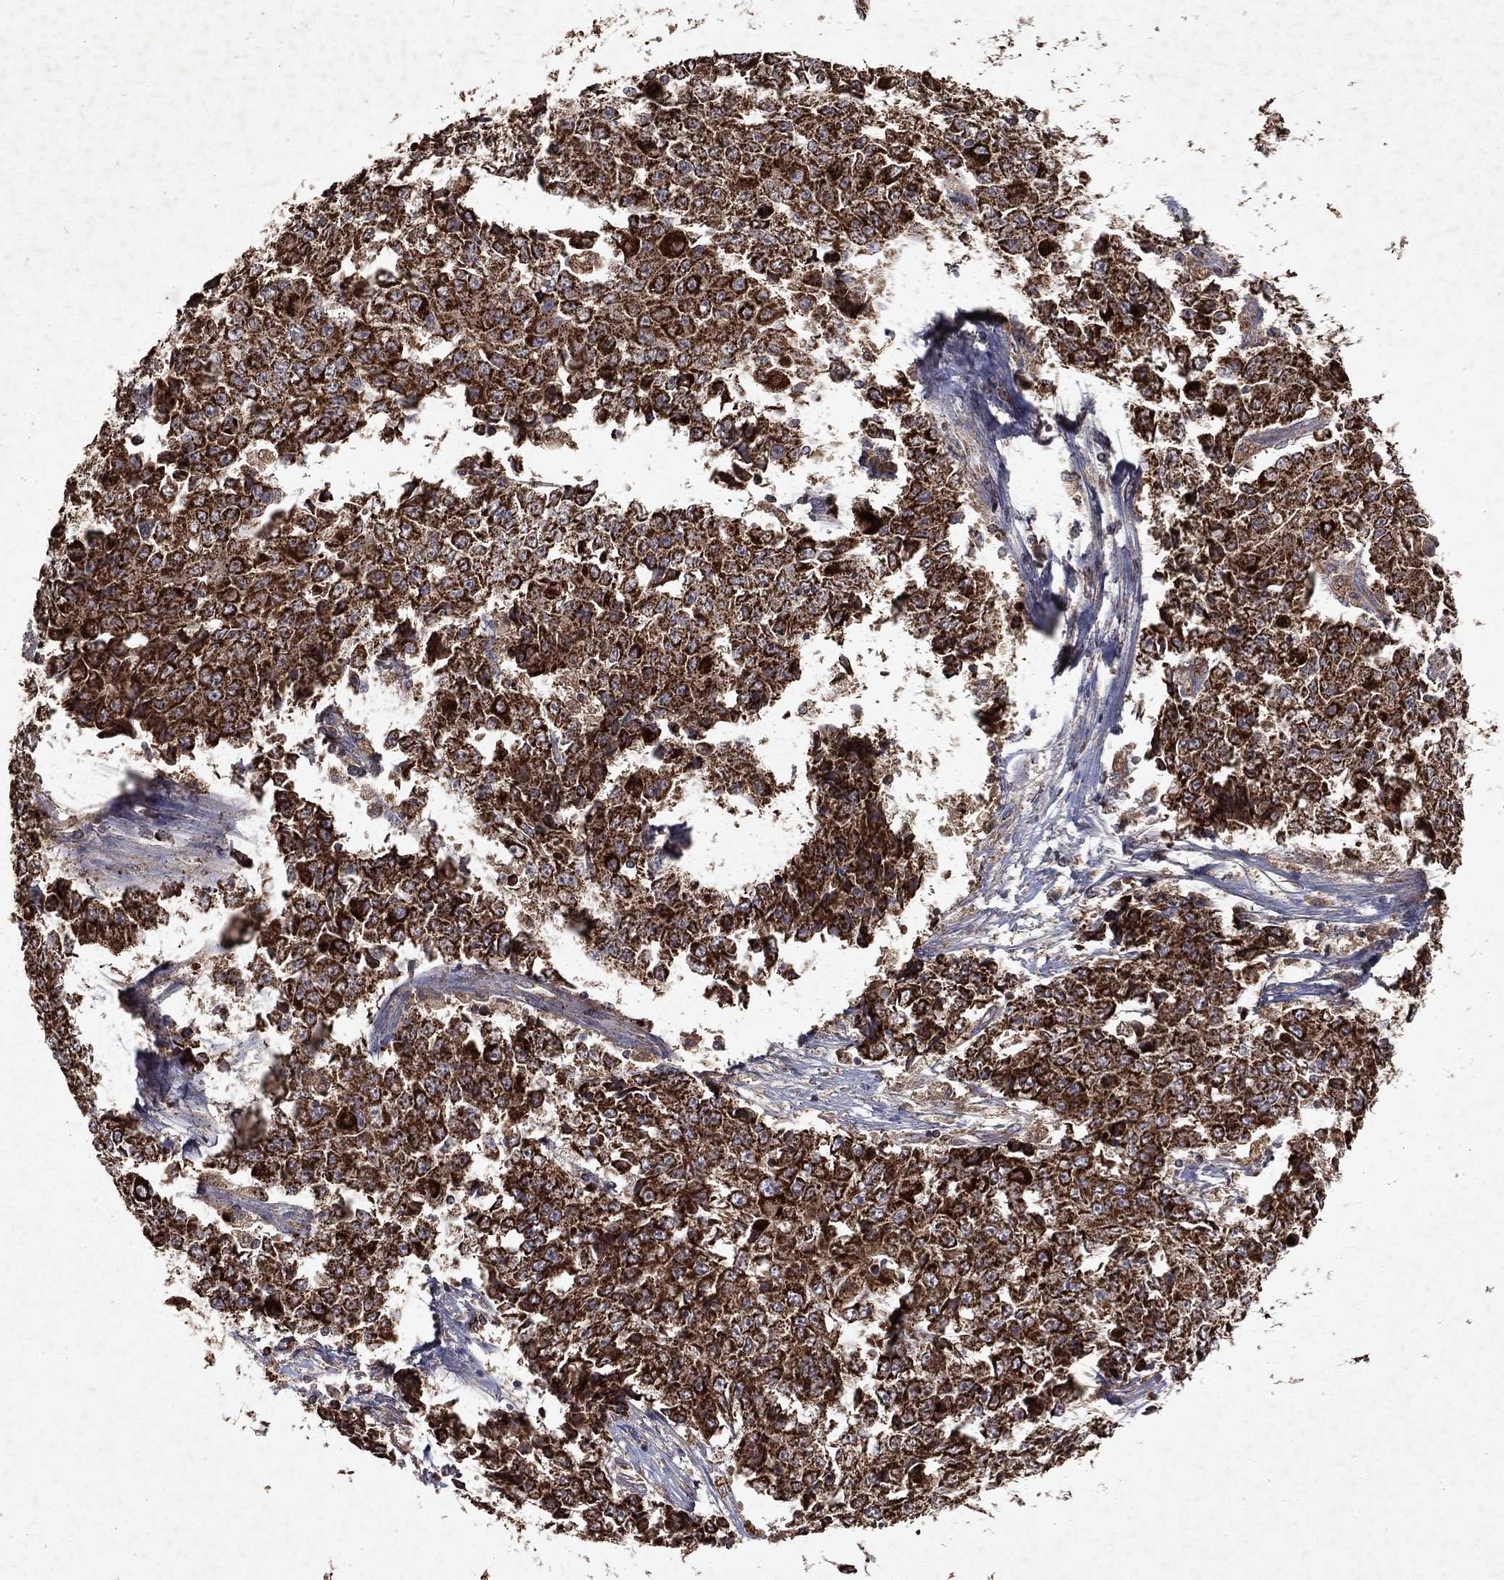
{"staining": {"intensity": "strong", "quantity": ">75%", "location": "cytoplasmic/membranous"}, "tissue": "ovarian cancer", "cell_type": "Tumor cells", "image_type": "cancer", "snomed": [{"axis": "morphology", "description": "Carcinoma, endometroid"}, {"axis": "topography", "description": "Ovary"}], "caption": "Approximately >75% of tumor cells in endometroid carcinoma (ovarian) show strong cytoplasmic/membranous protein staining as visualized by brown immunohistochemical staining.", "gene": "PYROXD2", "patient": {"sex": "female", "age": 42}}